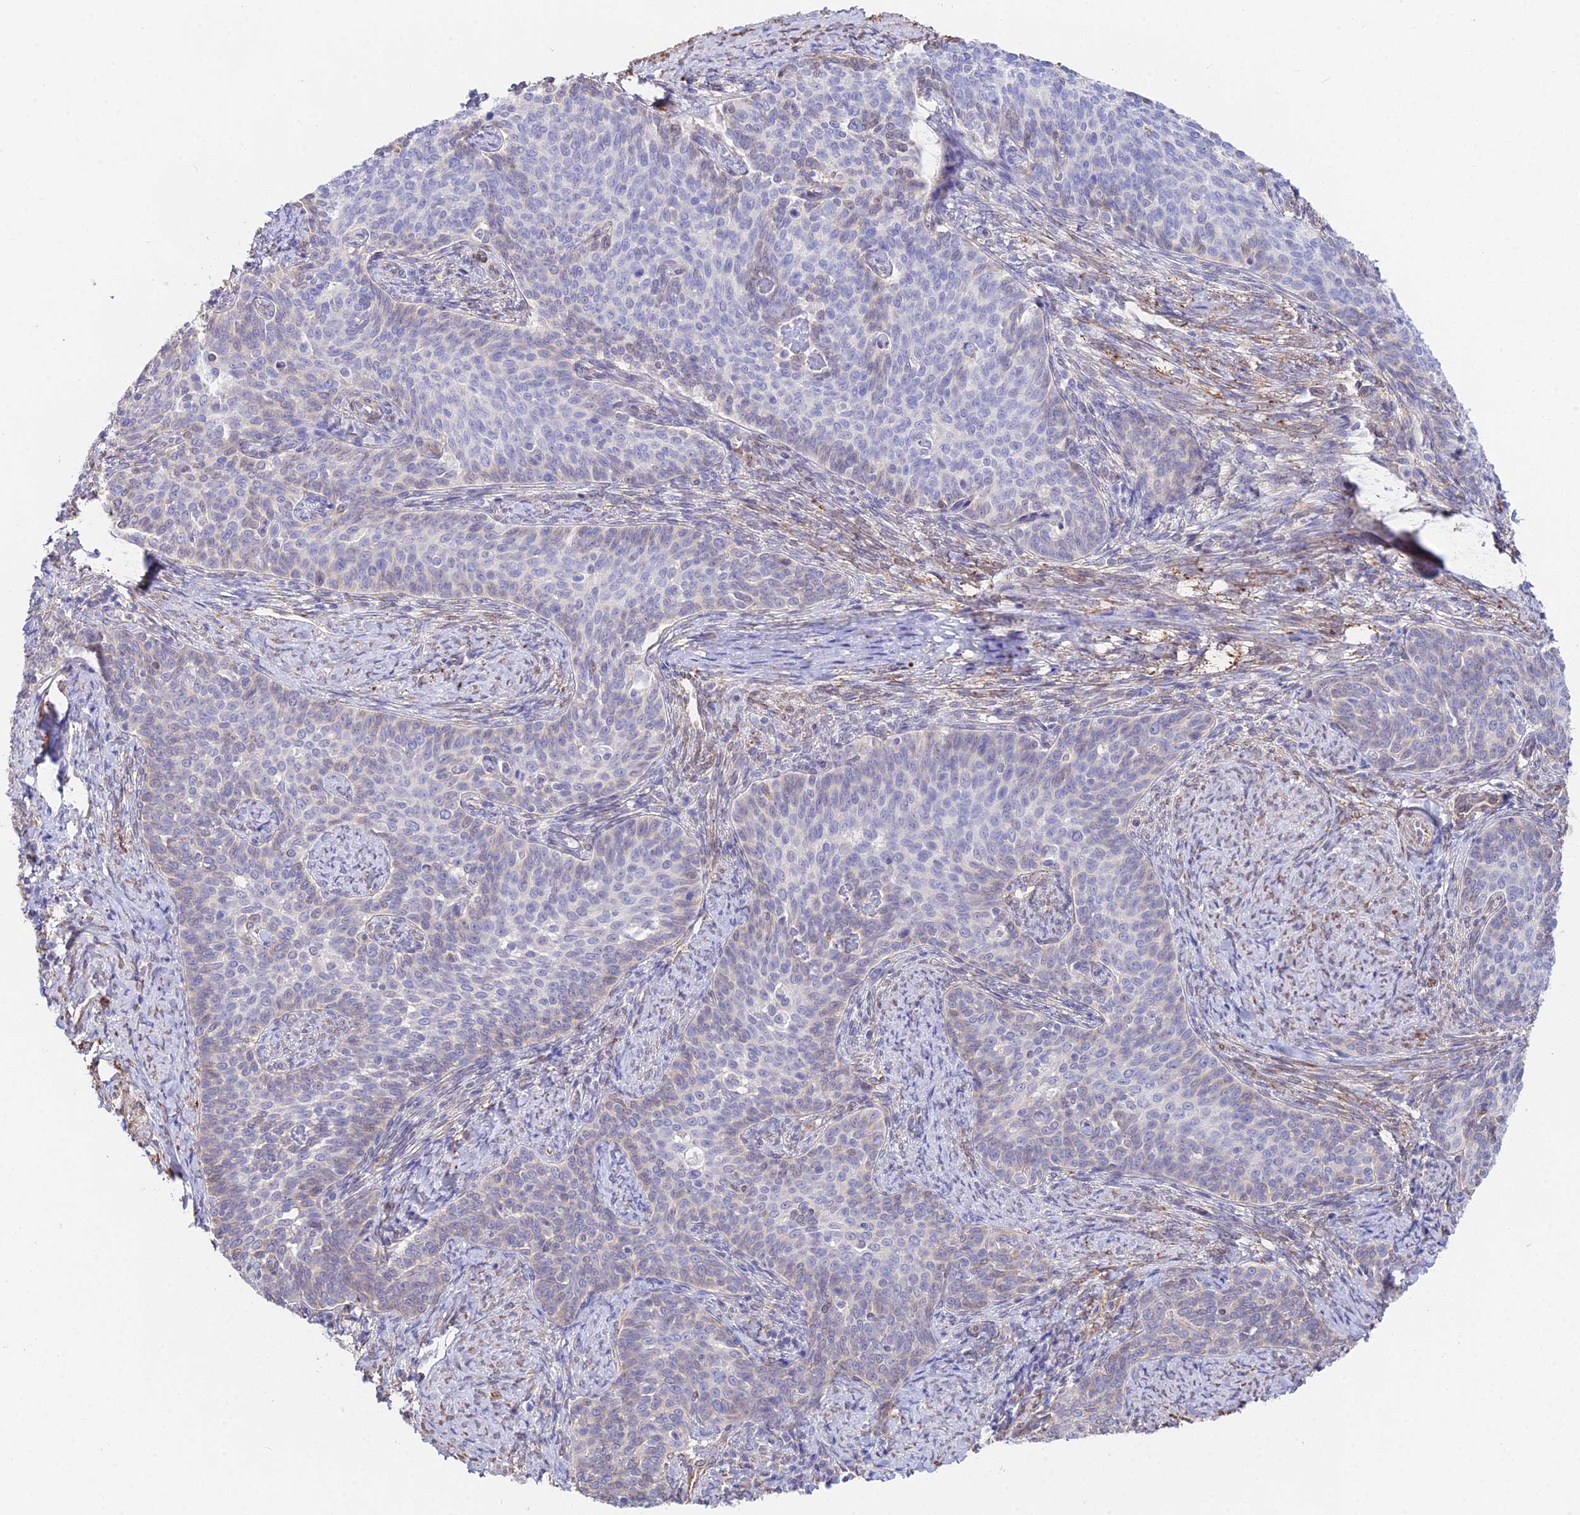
{"staining": {"intensity": "negative", "quantity": "none", "location": "none"}, "tissue": "cervical cancer", "cell_type": "Tumor cells", "image_type": "cancer", "snomed": [{"axis": "morphology", "description": "Squamous cell carcinoma, NOS"}, {"axis": "topography", "description": "Cervix"}], "caption": "An image of cervical squamous cell carcinoma stained for a protein shows no brown staining in tumor cells.", "gene": "MXRA7", "patient": {"sex": "female", "age": 39}}